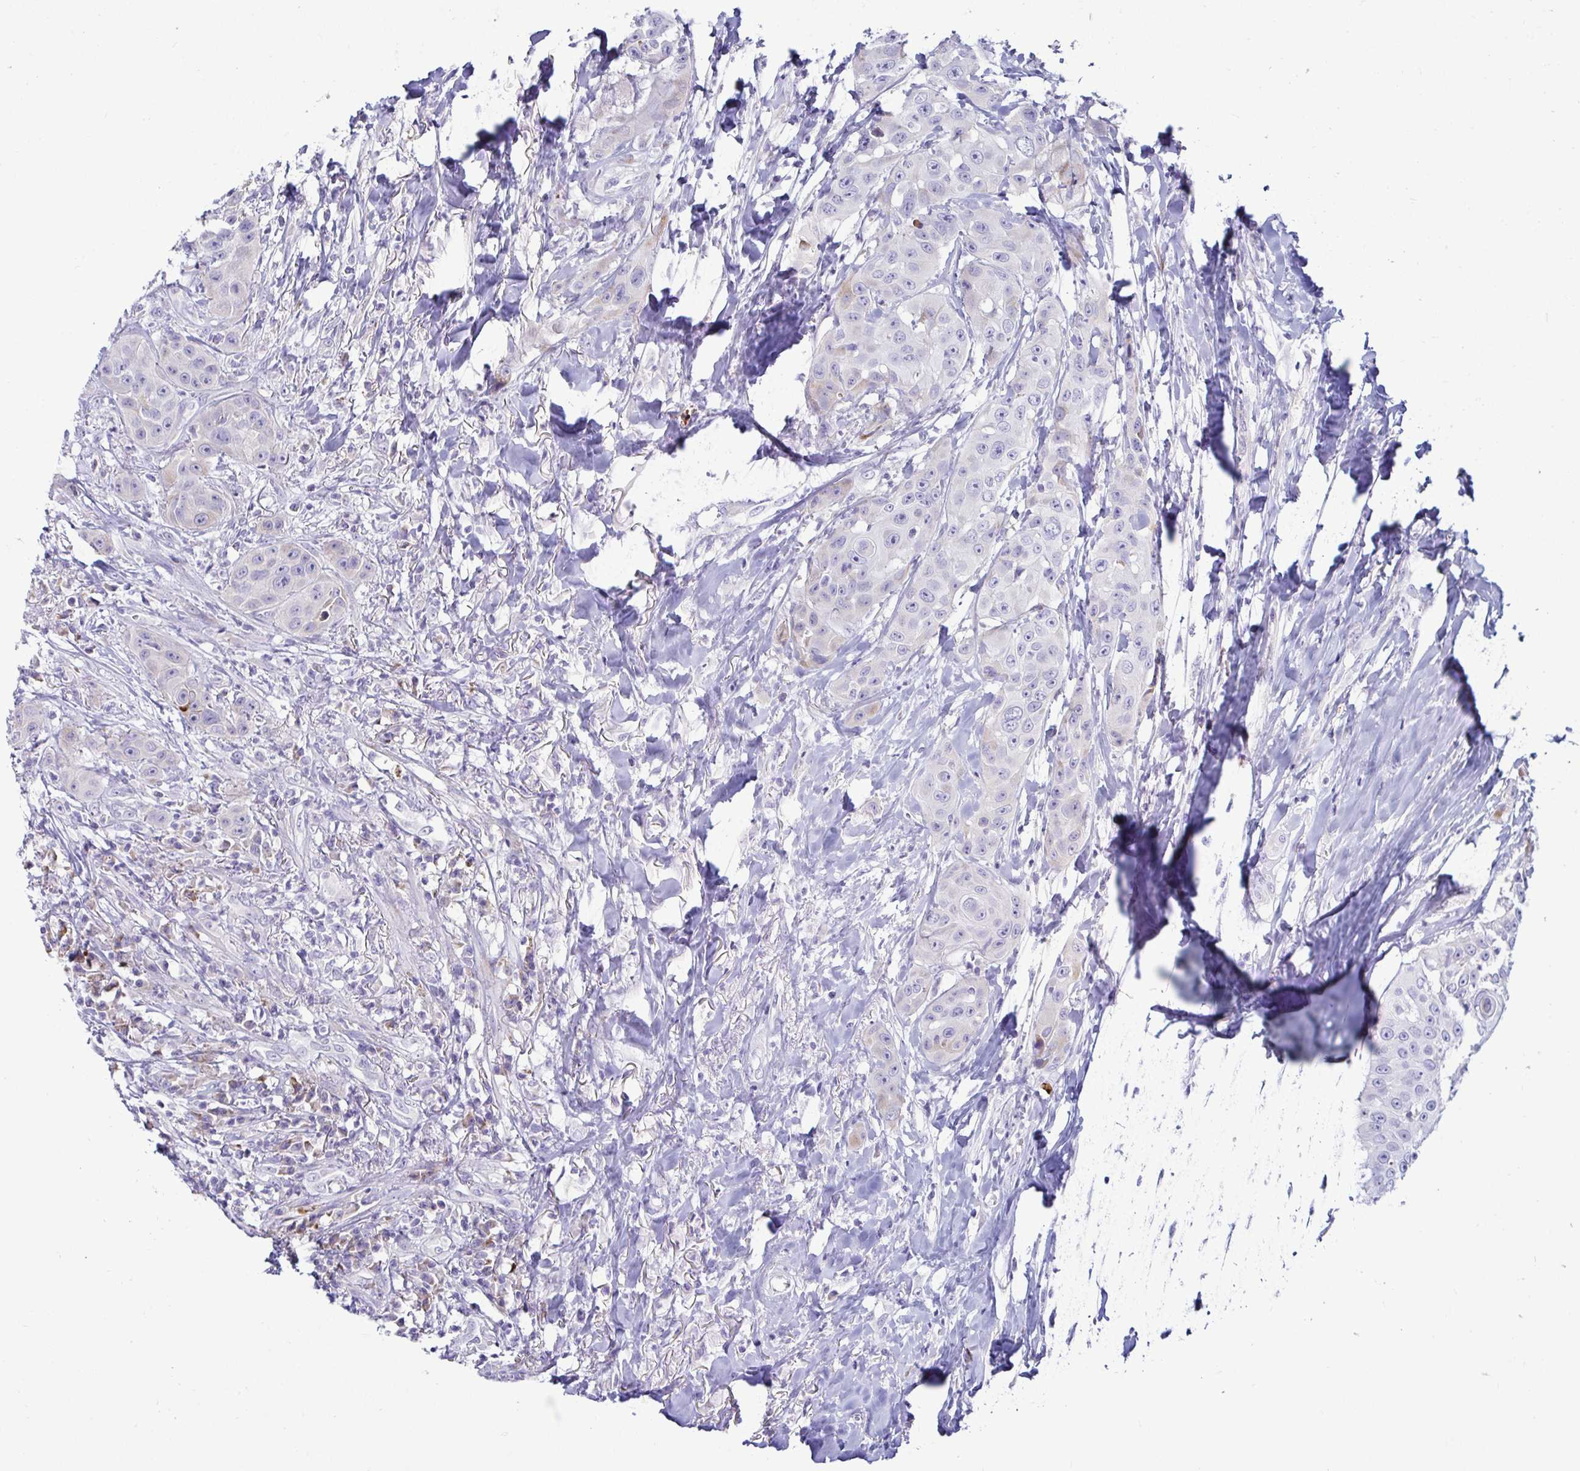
{"staining": {"intensity": "negative", "quantity": "none", "location": "none"}, "tissue": "head and neck cancer", "cell_type": "Tumor cells", "image_type": "cancer", "snomed": [{"axis": "morphology", "description": "Squamous cell carcinoma, NOS"}, {"axis": "topography", "description": "Head-Neck"}], "caption": "IHC histopathology image of human squamous cell carcinoma (head and neck) stained for a protein (brown), which reveals no staining in tumor cells.", "gene": "TFPI2", "patient": {"sex": "male", "age": 83}}